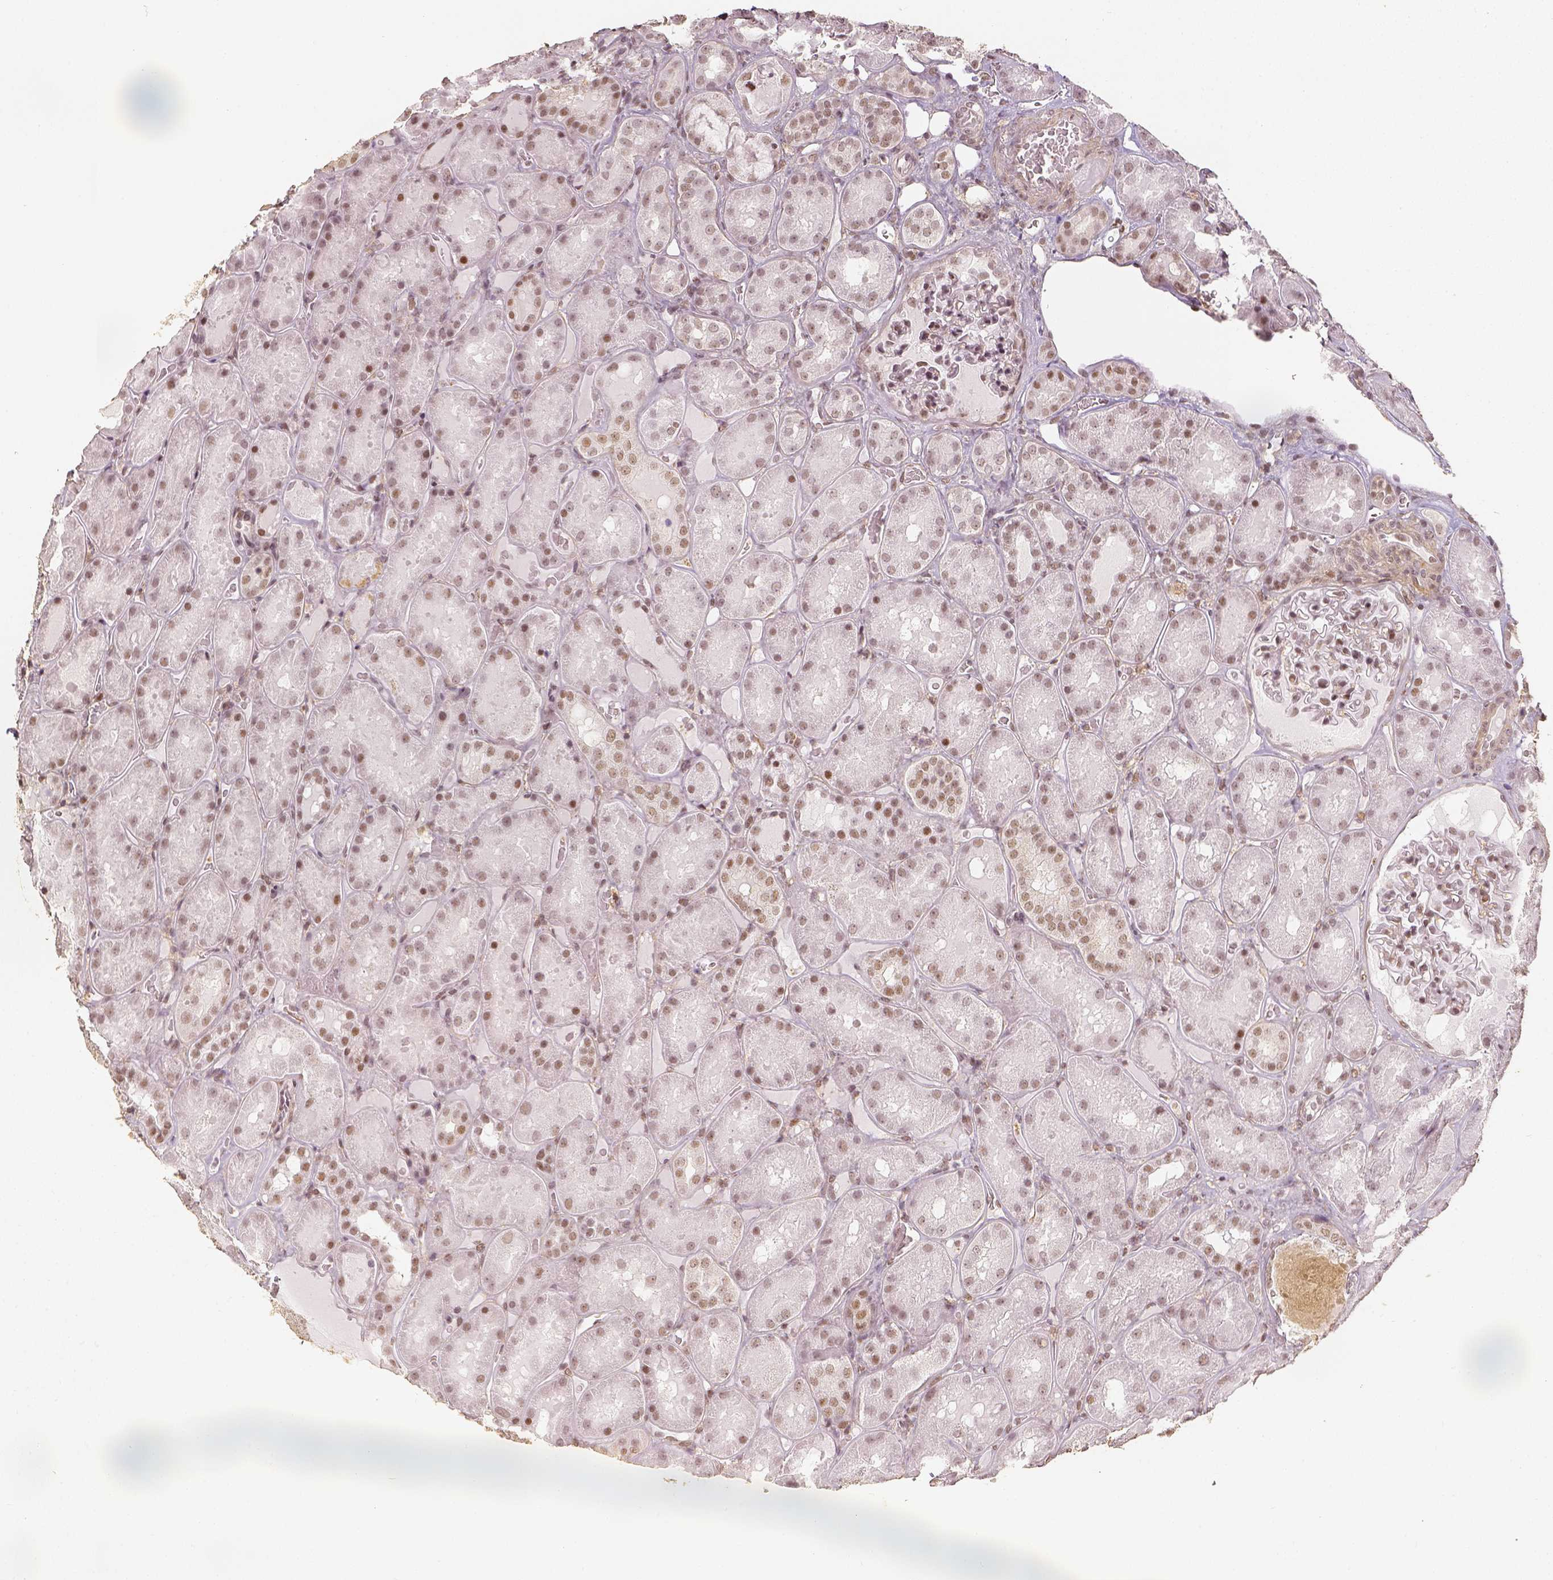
{"staining": {"intensity": "moderate", "quantity": ">75%", "location": "nuclear"}, "tissue": "kidney", "cell_type": "Cells in glomeruli", "image_type": "normal", "snomed": [{"axis": "morphology", "description": "Normal tissue, NOS"}, {"axis": "topography", "description": "Kidney"}], "caption": "A photomicrograph showing moderate nuclear staining in about >75% of cells in glomeruli in benign kidney, as visualized by brown immunohistochemical staining.", "gene": "HDAC1", "patient": {"sex": "male", "age": 73}}